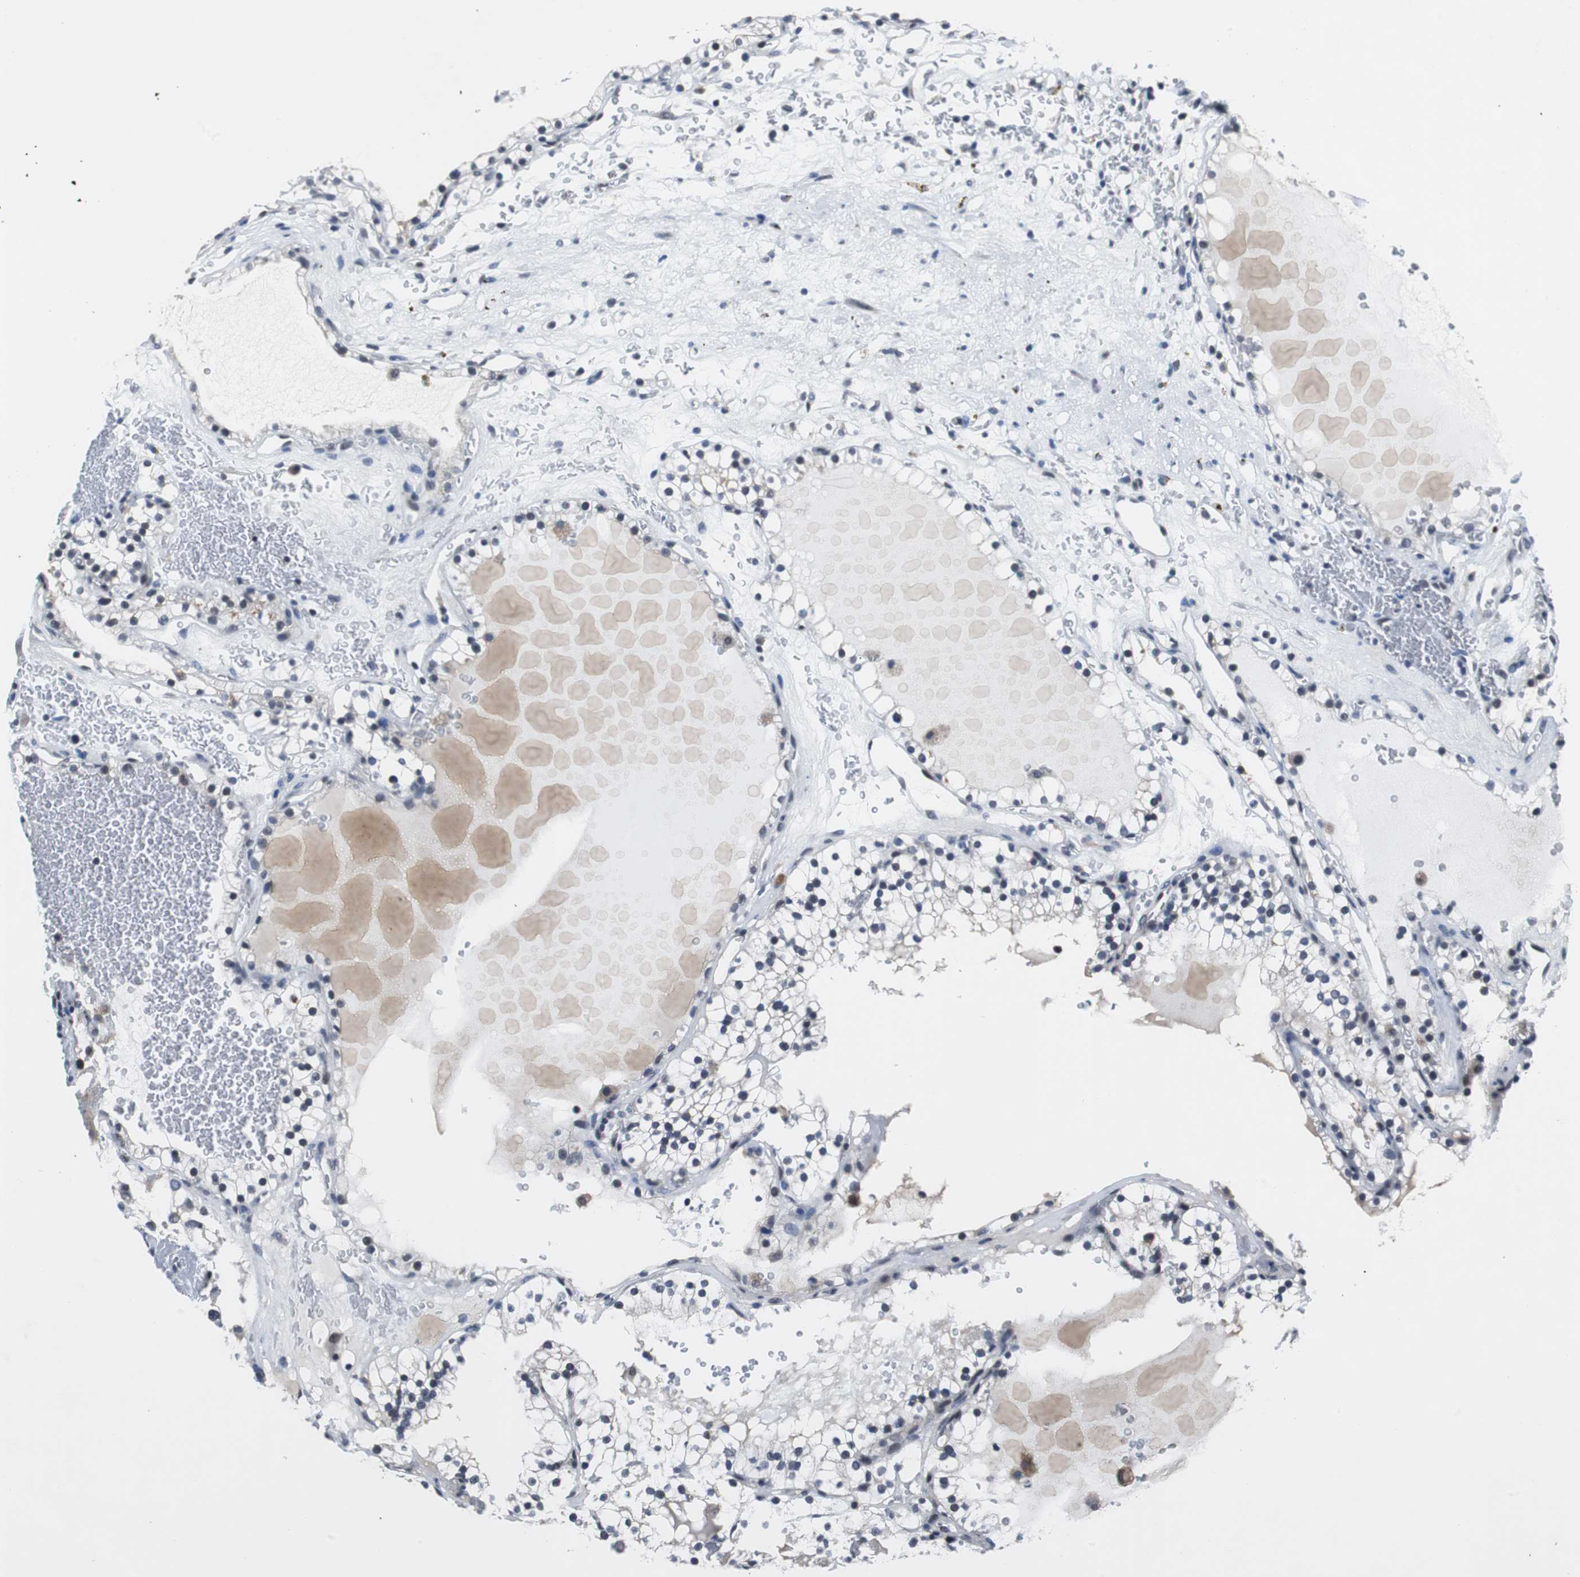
{"staining": {"intensity": "weak", "quantity": "<25%", "location": "nuclear"}, "tissue": "renal cancer", "cell_type": "Tumor cells", "image_type": "cancer", "snomed": [{"axis": "morphology", "description": "Adenocarcinoma, NOS"}, {"axis": "topography", "description": "Kidney"}], "caption": "Immunohistochemical staining of renal adenocarcinoma displays no significant expression in tumor cells.", "gene": "TP63", "patient": {"sex": "female", "age": 41}}